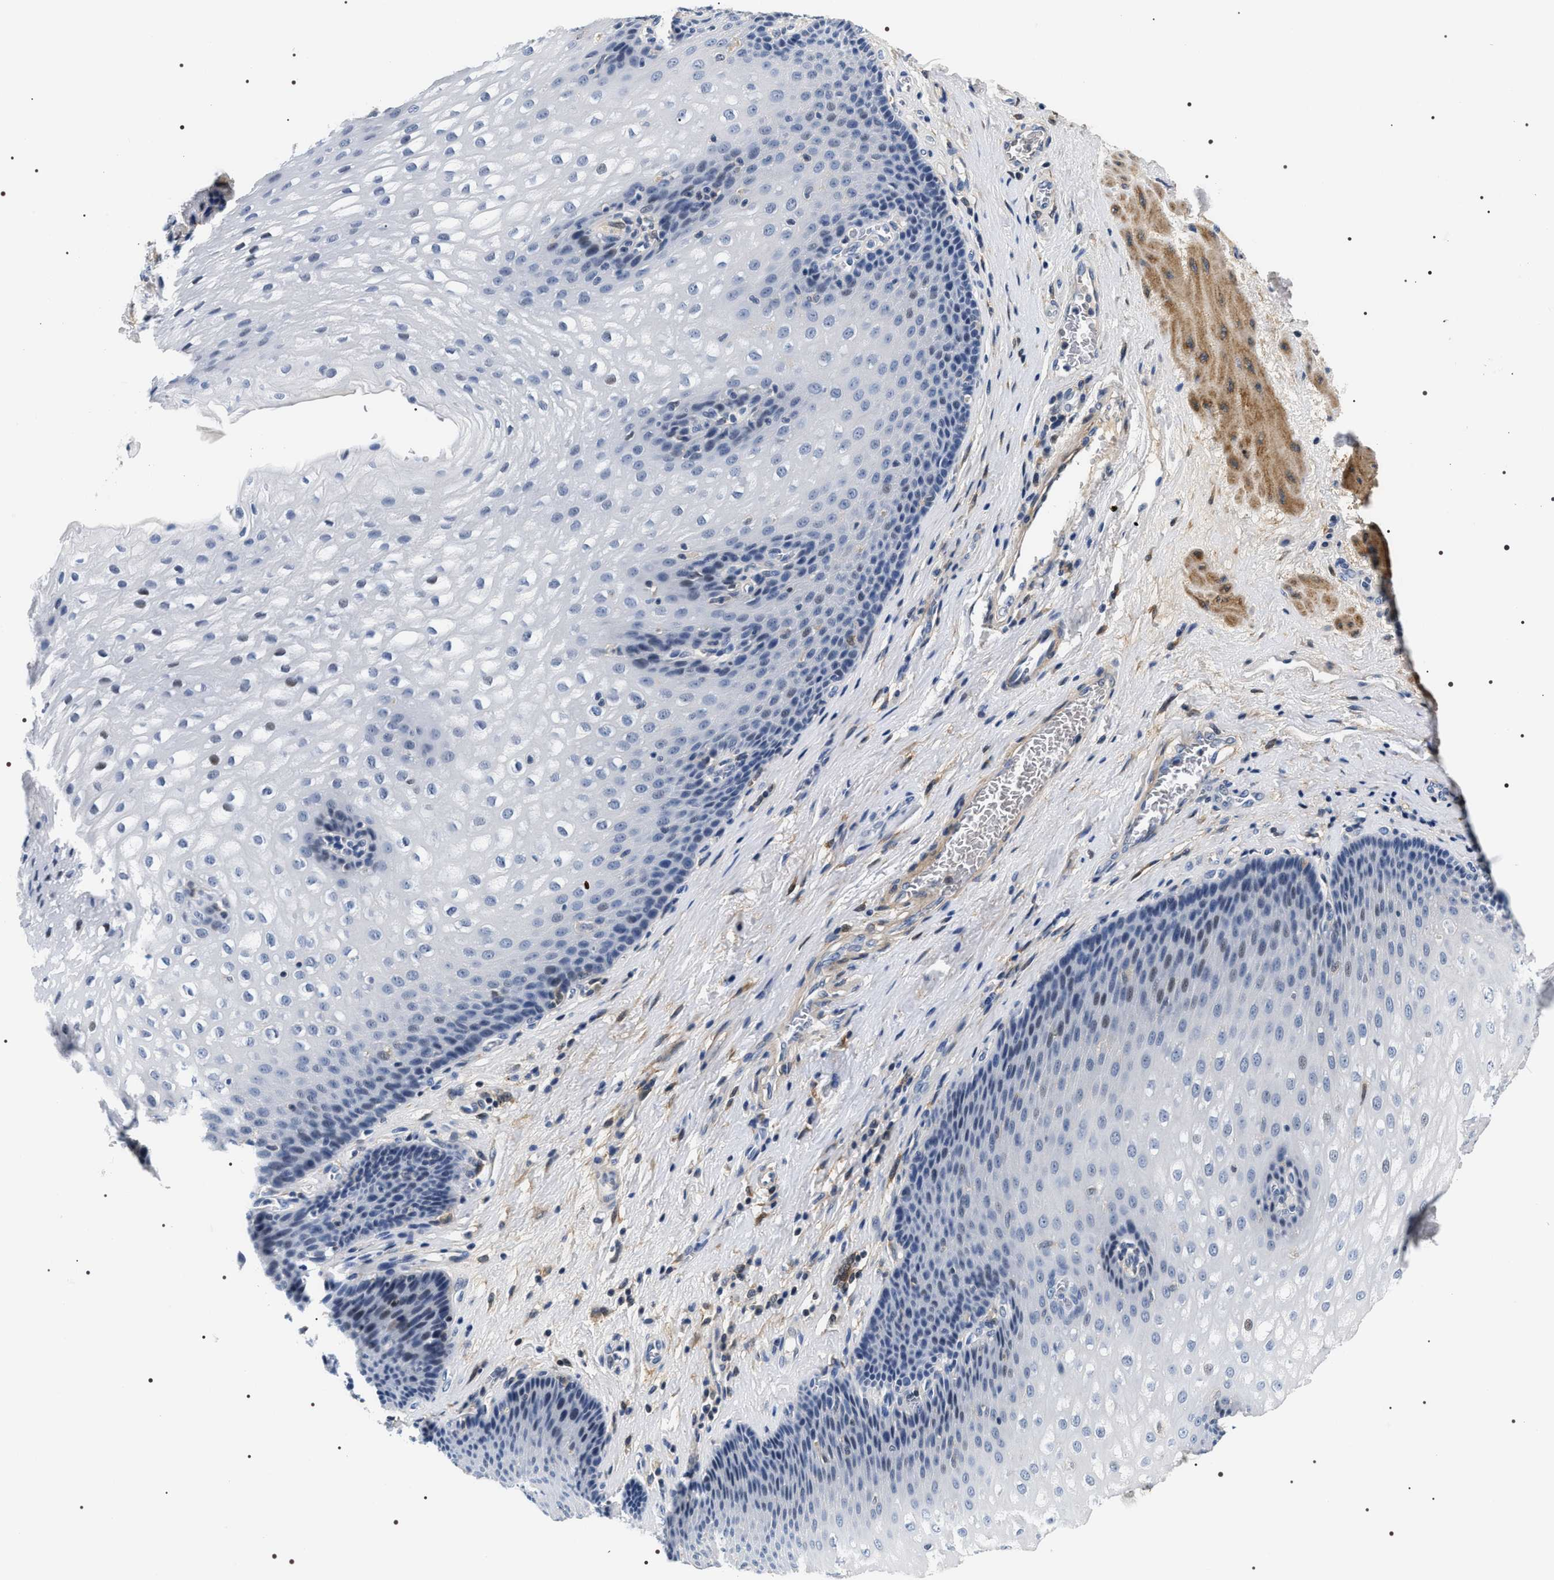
{"staining": {"intensity": "negative", "quantity": "none", "location": "none"}, "tissue": "esophagus", "cell_type": "Squamous epithelial cells", "image_type": "normal", "snomed": [{"axis": "morphology", "description": "Normal tissue, NOS"}, {"axis": "topography", "description": "Esophagus"}], "caption": "IHC histopathology image of normal esophagus: human esophagus stained with DAB exhibits no significant protein positivity in squamous epithelial cells. The staining is performed using DAB (3,3'-diaminobenzidine) brown chromogen with nuclei counter-stained in using hematoxylin.", "gene": "BAG2", "patient": {"sex": "male", "age": 48}}